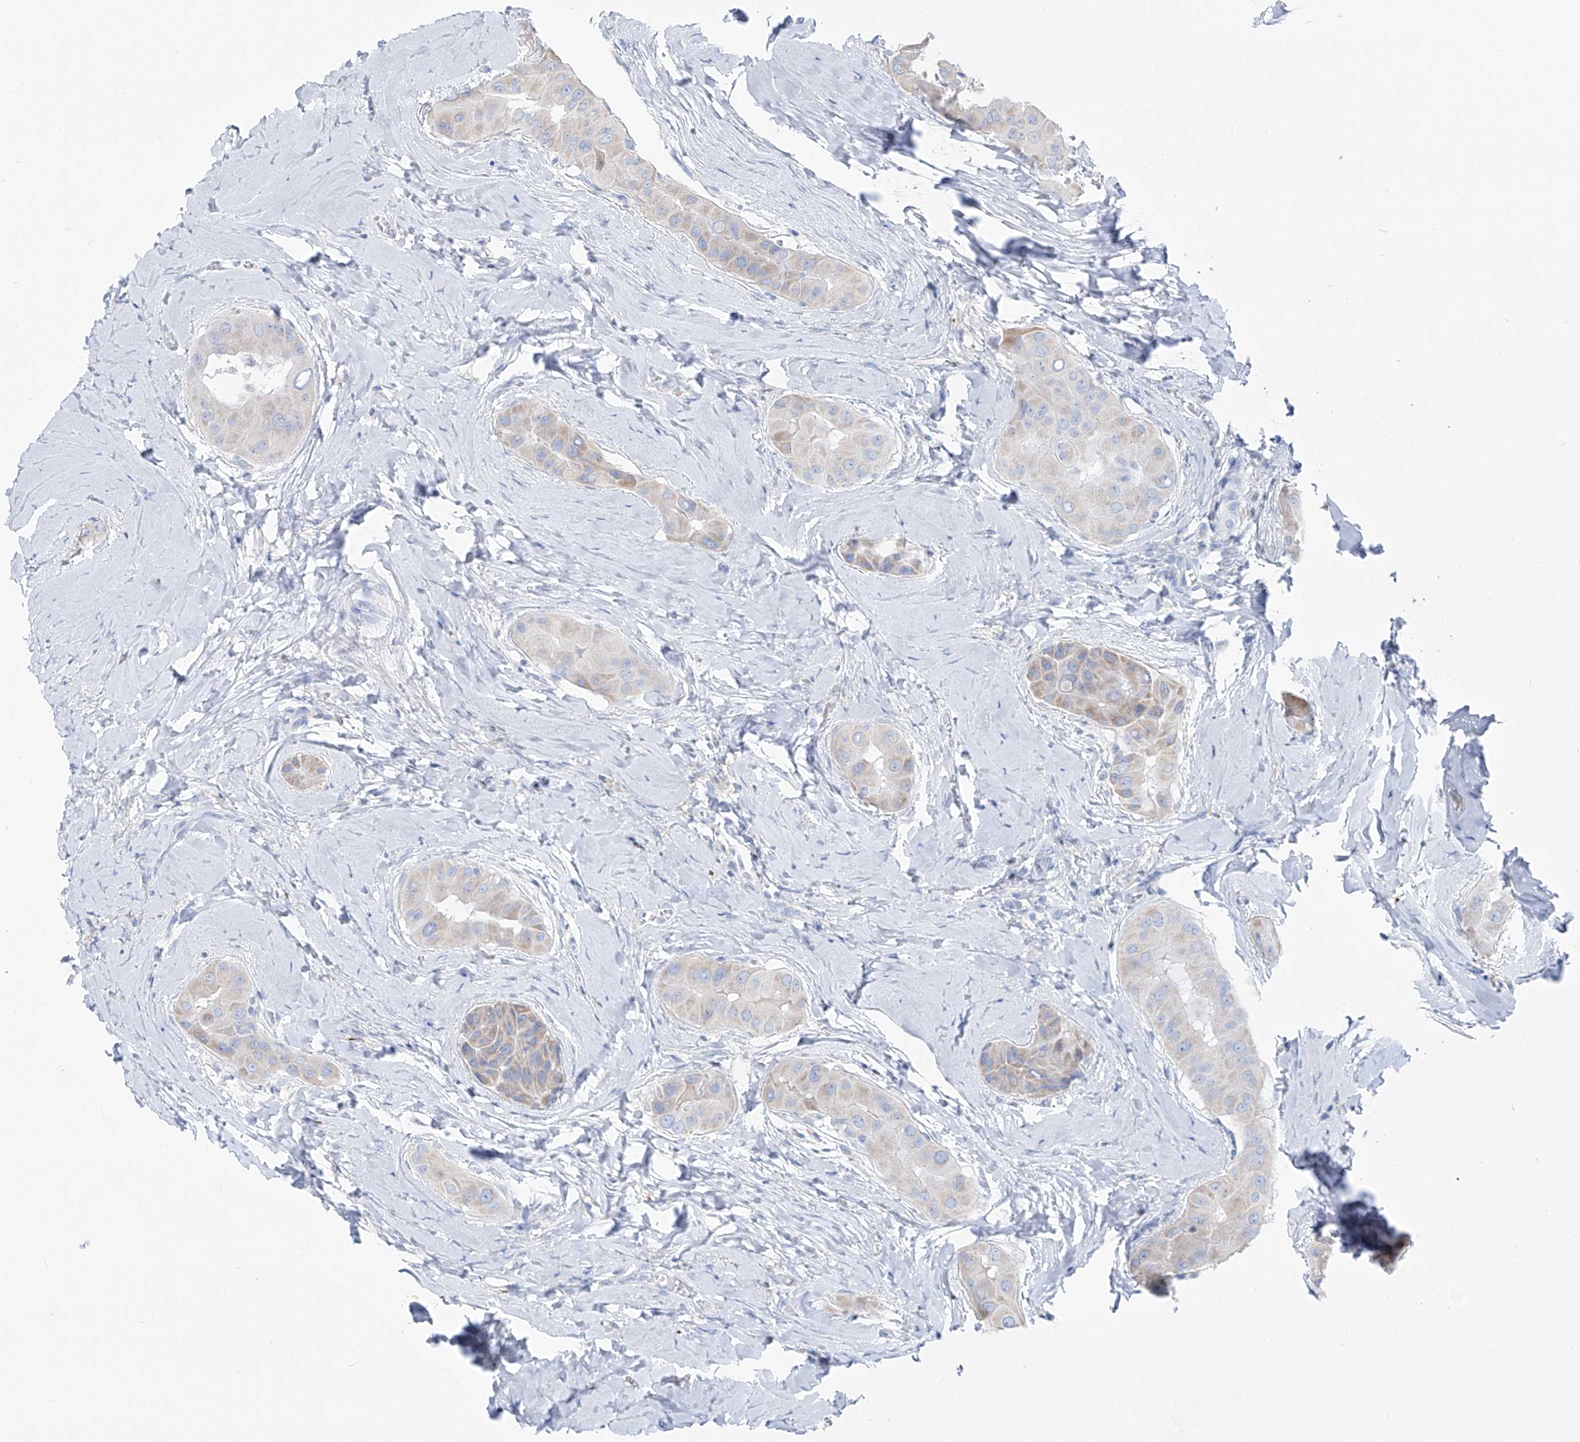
{"staining": {"intensity": "weak", "quantity": "<25%", "location": "cytoplasmic/membranous"}, "tissue": "thyroid cancer", "cell_type": "Tumor cells", "image_type": "cancer", "snomed": [{"axis": "morphology", "description": "Papillary adenocarcinoma, NOS"}, {"axis": "topography", "description": "Thyroid gland"}], "caption": "DAB (3,3'-diaminobenzidine) immunohistochemical staining of thyroid cancer (papillary adenocarcinoma) exhibits no significant staining in tumor cells.", "gene": "FRS3", "patient": {"sex": "male", "age": 33}}